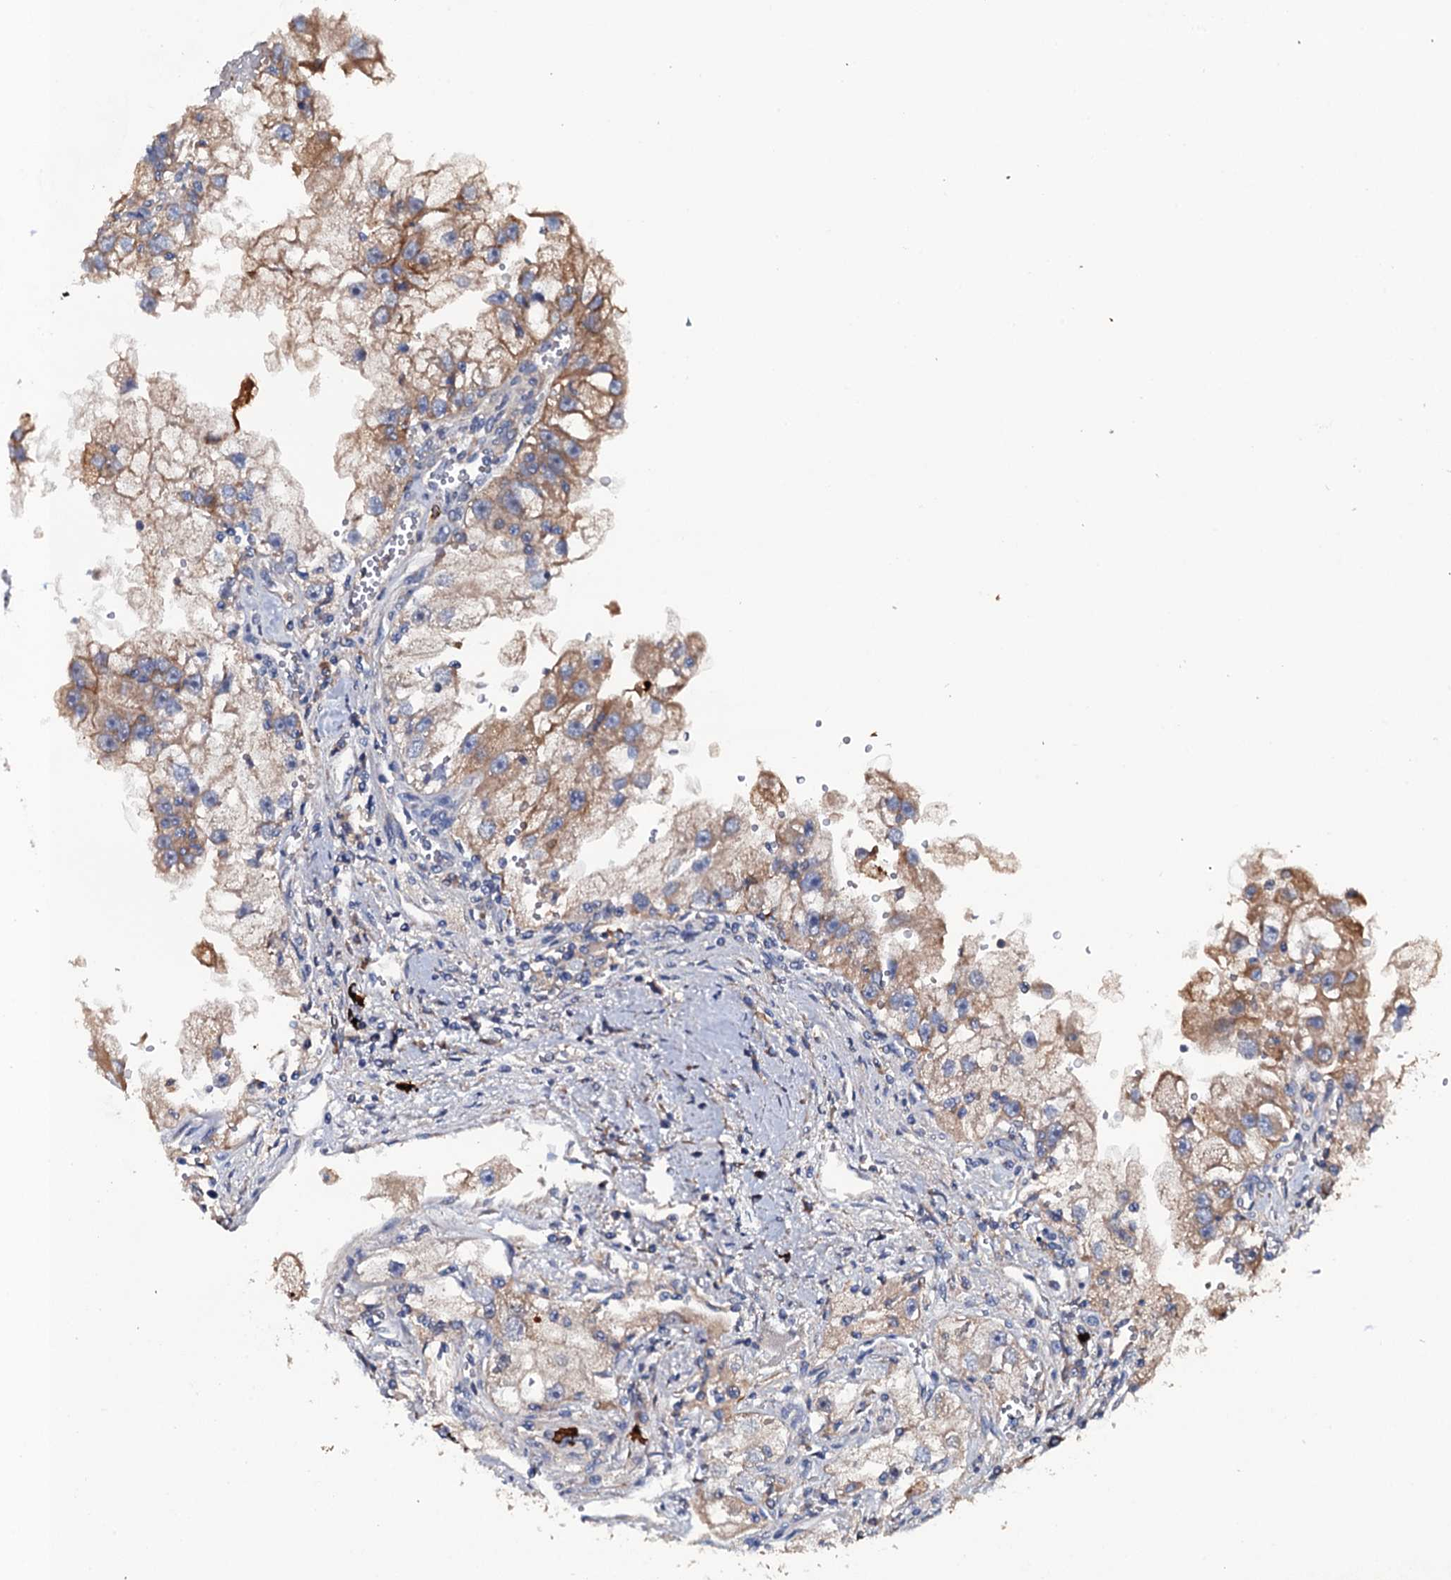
{"staining": {"intensity": "moderate", "quantity": "25%-75%", "location": "cytoplasmic/membranous"}, "tissue": "renal cancer", "cell_type": "Tumor cells", "image_type": "cancer", "snomed": [{"axis": "morphology", "description": "Adenocarcinoma, NOS"}, {"axis": "topography", "description": "Kidney"}], "caption": "This photomicrograph demonstrates renal adenocarcinoma stained with immunohistochemistry (IHC) to label a protein in brown. The cytoplasmic/membranous of tumor cells show moderate positivity for the protein. Nuclei are counter-stained blue.", "gene": "NEK1", "patient": {"sex": "male", "age": 63}}